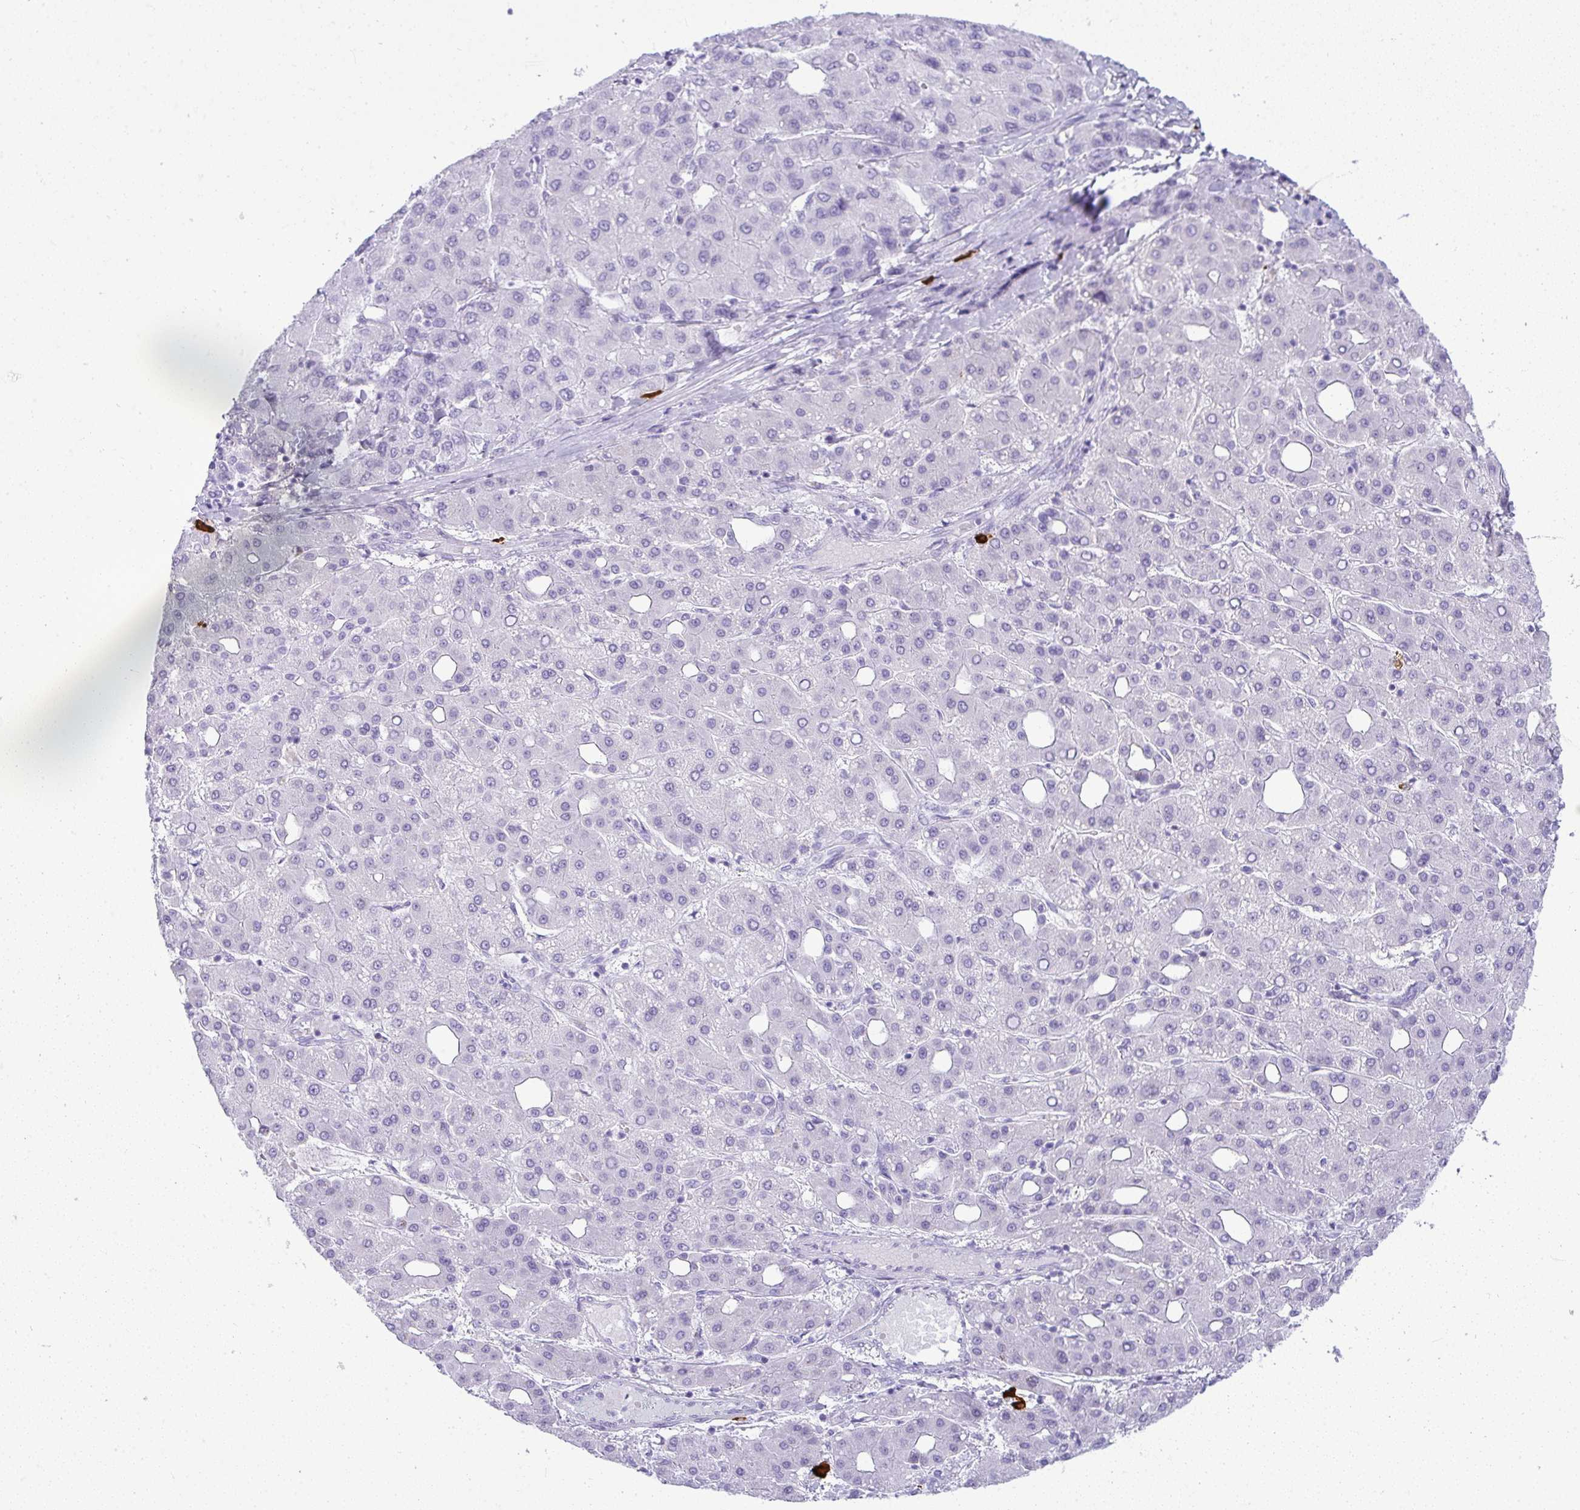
{"staining": {"intensity": "negative", "quantity": "none", "location": "none"}, "tissue": "liver cancer", "cell_type": "Tumor cells", "image_type": "cancer", "snomed": [{"axis": "morphology", "description": "Carcinoma, Hepatocellular, NOS"}, {"axis": "topography", "description": "Liver"}], "caption": "The immunohistochemistry (IHC) micrograph has no significant expression in tumor cells of liver hepatocellular carcinoma tissue. The staining was performed using DAB to visualize the protein expression in brown, while the nuclei were stained in blue with hematoxylin (Magnification: 20x).", "gene": "CDADC1", "patient": {"sex": "male", "age": 65}}